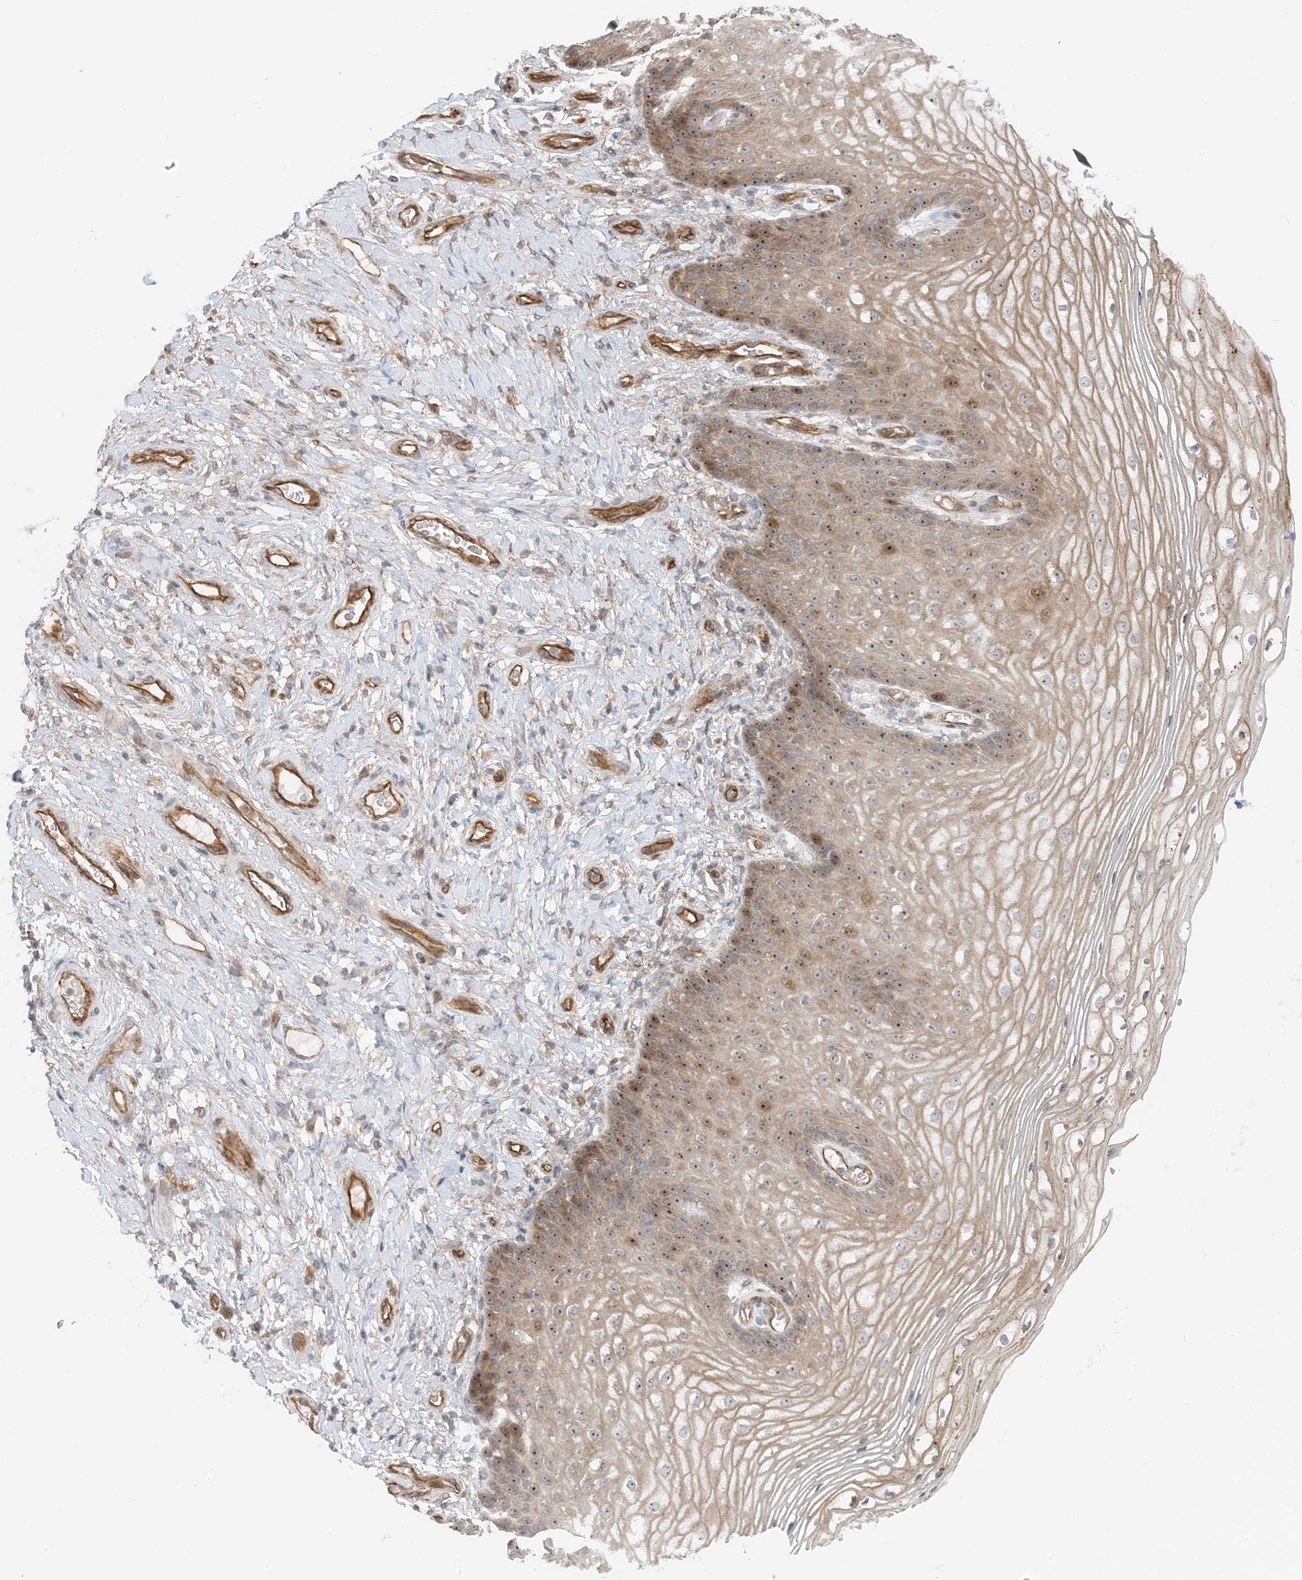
{"staining": {"intensity": "moderate", "quantity": ">75%", "location": "cytoplasmic/membranous,nuclear"}, "tissue": "vagina", "cell_type": "Squamous epithelial cells", "image_type": "normal", "snomed": [{"axis": "morphology", "description": "Normal tissue, NOS"}, {"axis": "topography", "description": "Vagina"}], "caption": "The immunohistochemical stain highlights moderate cytoplasmic/membranous,nuclear positivity in squamous epithelial cells of benign vagina. (DAB (3,3'-diaminobenzidine) IHC with brightfield microscopy, high magnification).", "gene": "MYL5", "patient": {"sex": "female", "age": 60}}